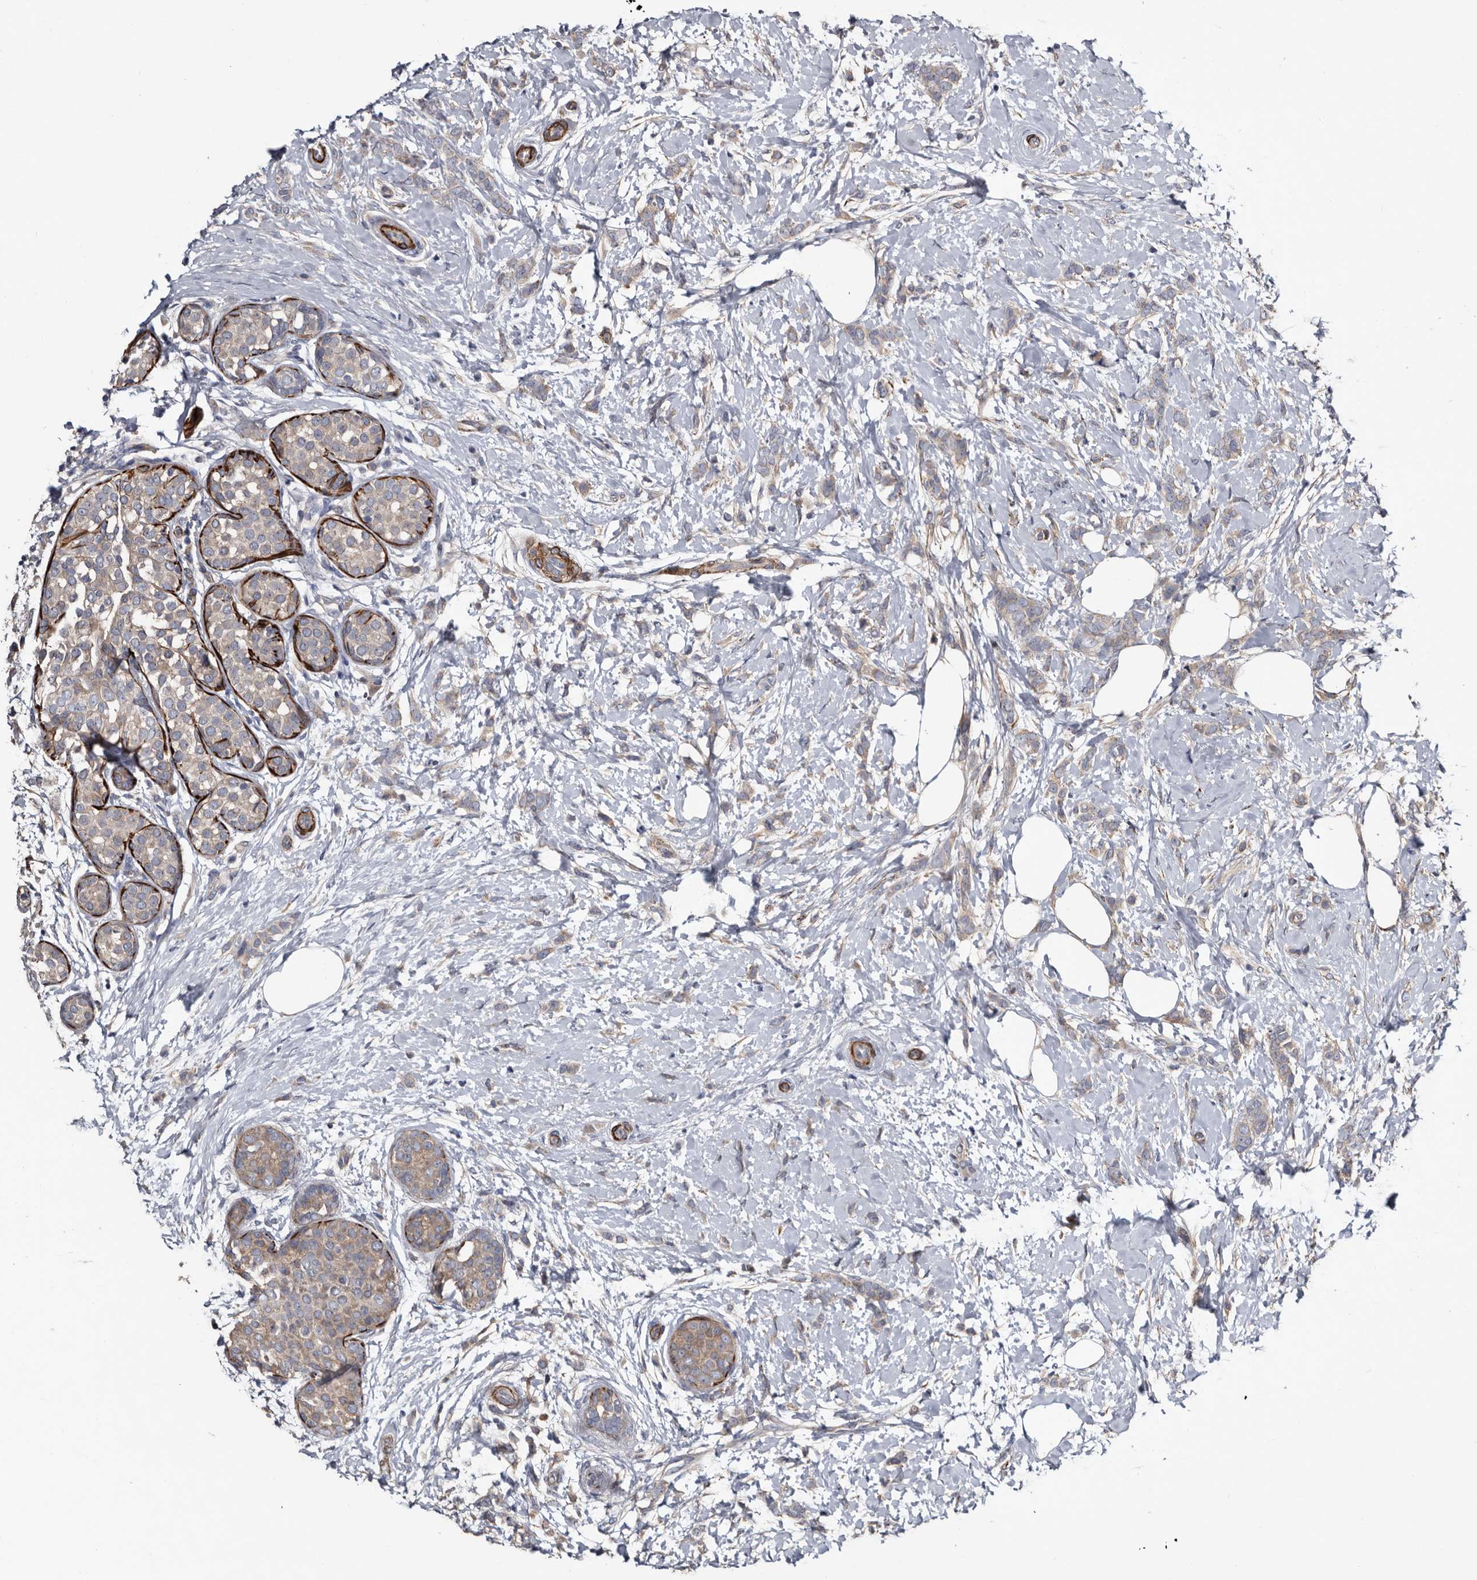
{"staining": {"intensity": "weak", "quantity": ">75%", "location": "cytoplasmic/membranous"}, "tissue": "breast cancer", "cell_type": "Tumor cells", "image_type": "cancer", "snomed": [{"axis": "morphology", "description": "Lobular carcinoma, in situ"}, {"axis": "morphology", "description": "Lobular carcinoma"}, {"axis": "topography", "description": "Breast"}], "caption": "Approximately >75% of tumor cells in breast lobular carcinoma reveal weak cytoplasmic/membranous protein staining as visualized by brown immunohistochemical staining.", "gene": "IARS1", "patient": {"sex": "female", "age": 41}}